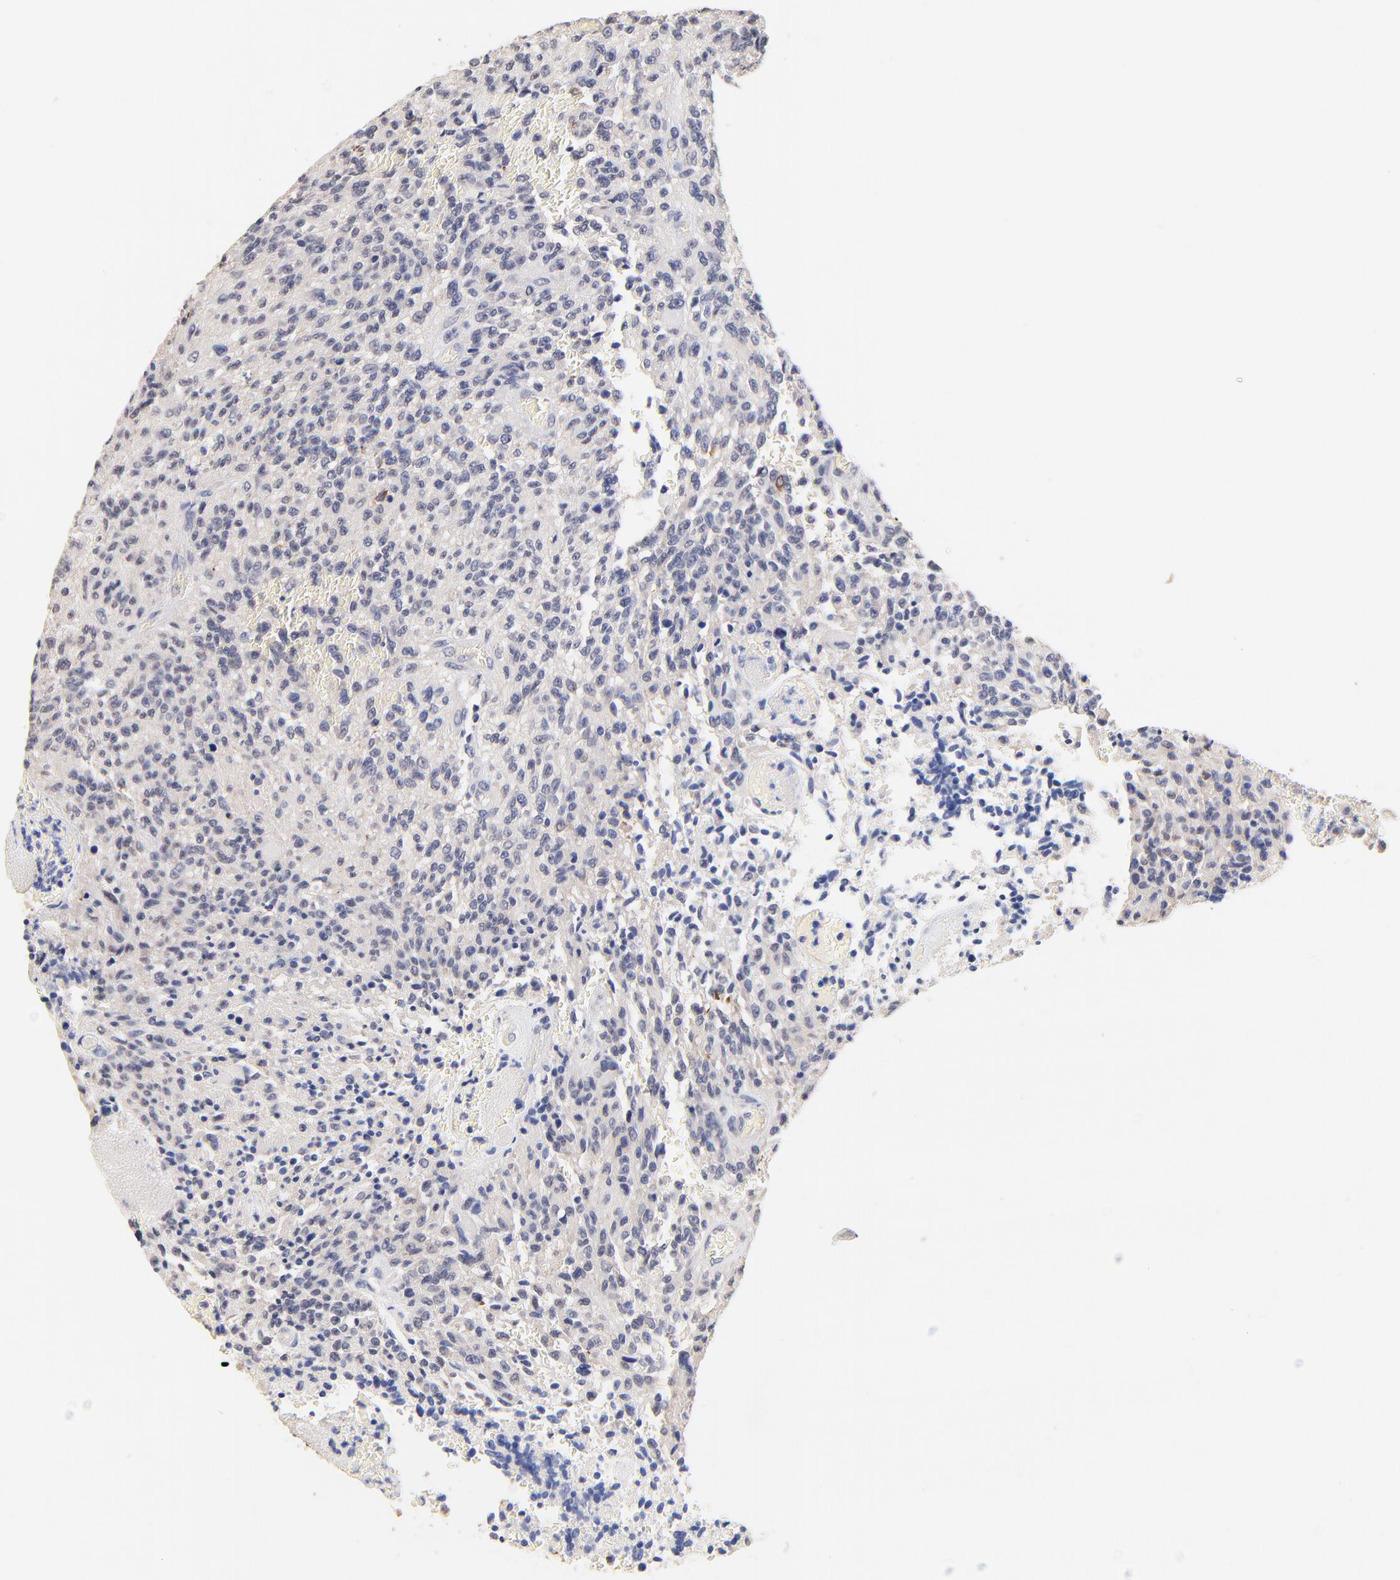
{"staining": {"intensity": "weak", "quantity": "<25%", "location": "cytoplasmic/membranous"}, "tissue": "glioma", "cell_type": "Tumor cells", "image_type": "cancer", "snomed": [{"axis": "morphology", "description": "Normal tissue, NOS"}, {"axis": "morphology", "description": "Glioma, malignant, High grade"}, {"axis": "topography", "description": "Cerebral cortex"}], "caption": "The image reveals no staining of tumor cells in glioma.", "gene": "RIBC2", "patient": {"sex": "male", "age": 56}}